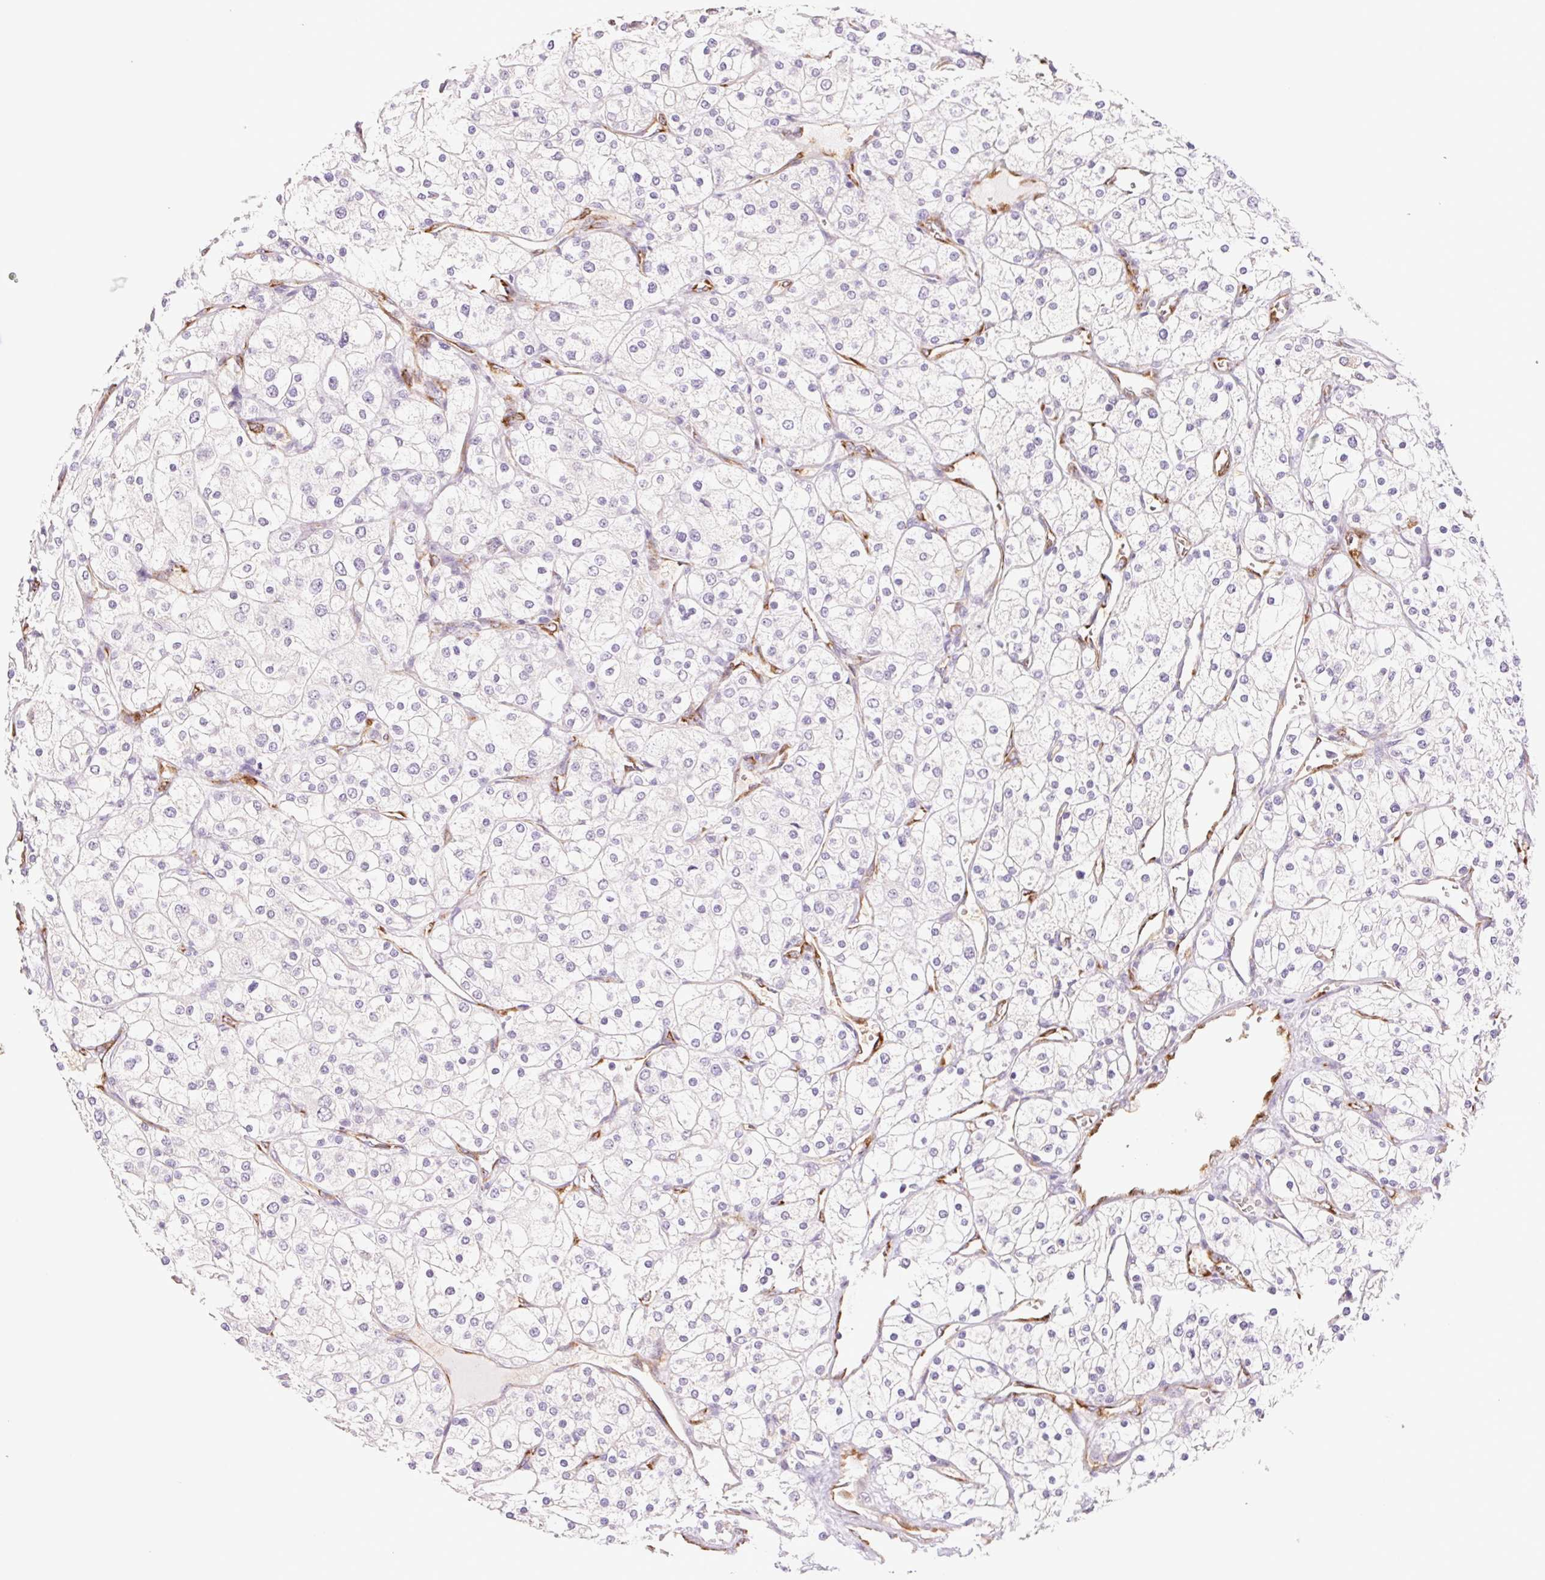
{"staining": {"intensity": "negative", "quantity": "none", "location": "none"}, "tissue": "renal cancer", "cell_type": "Tumor cells", "image_type": "cancer", "snomed": [{"axis": "morphology", "description": "Adenocarcinoma, NOS"}, {"axis": "topography", "description": "Kidney"}], "caption": "Tumor cells are negative for protein expression in human renal cancer (adenocarcinoma).", "gene": "IGFL3", "patient": {"sex": "male", "age": 80}}